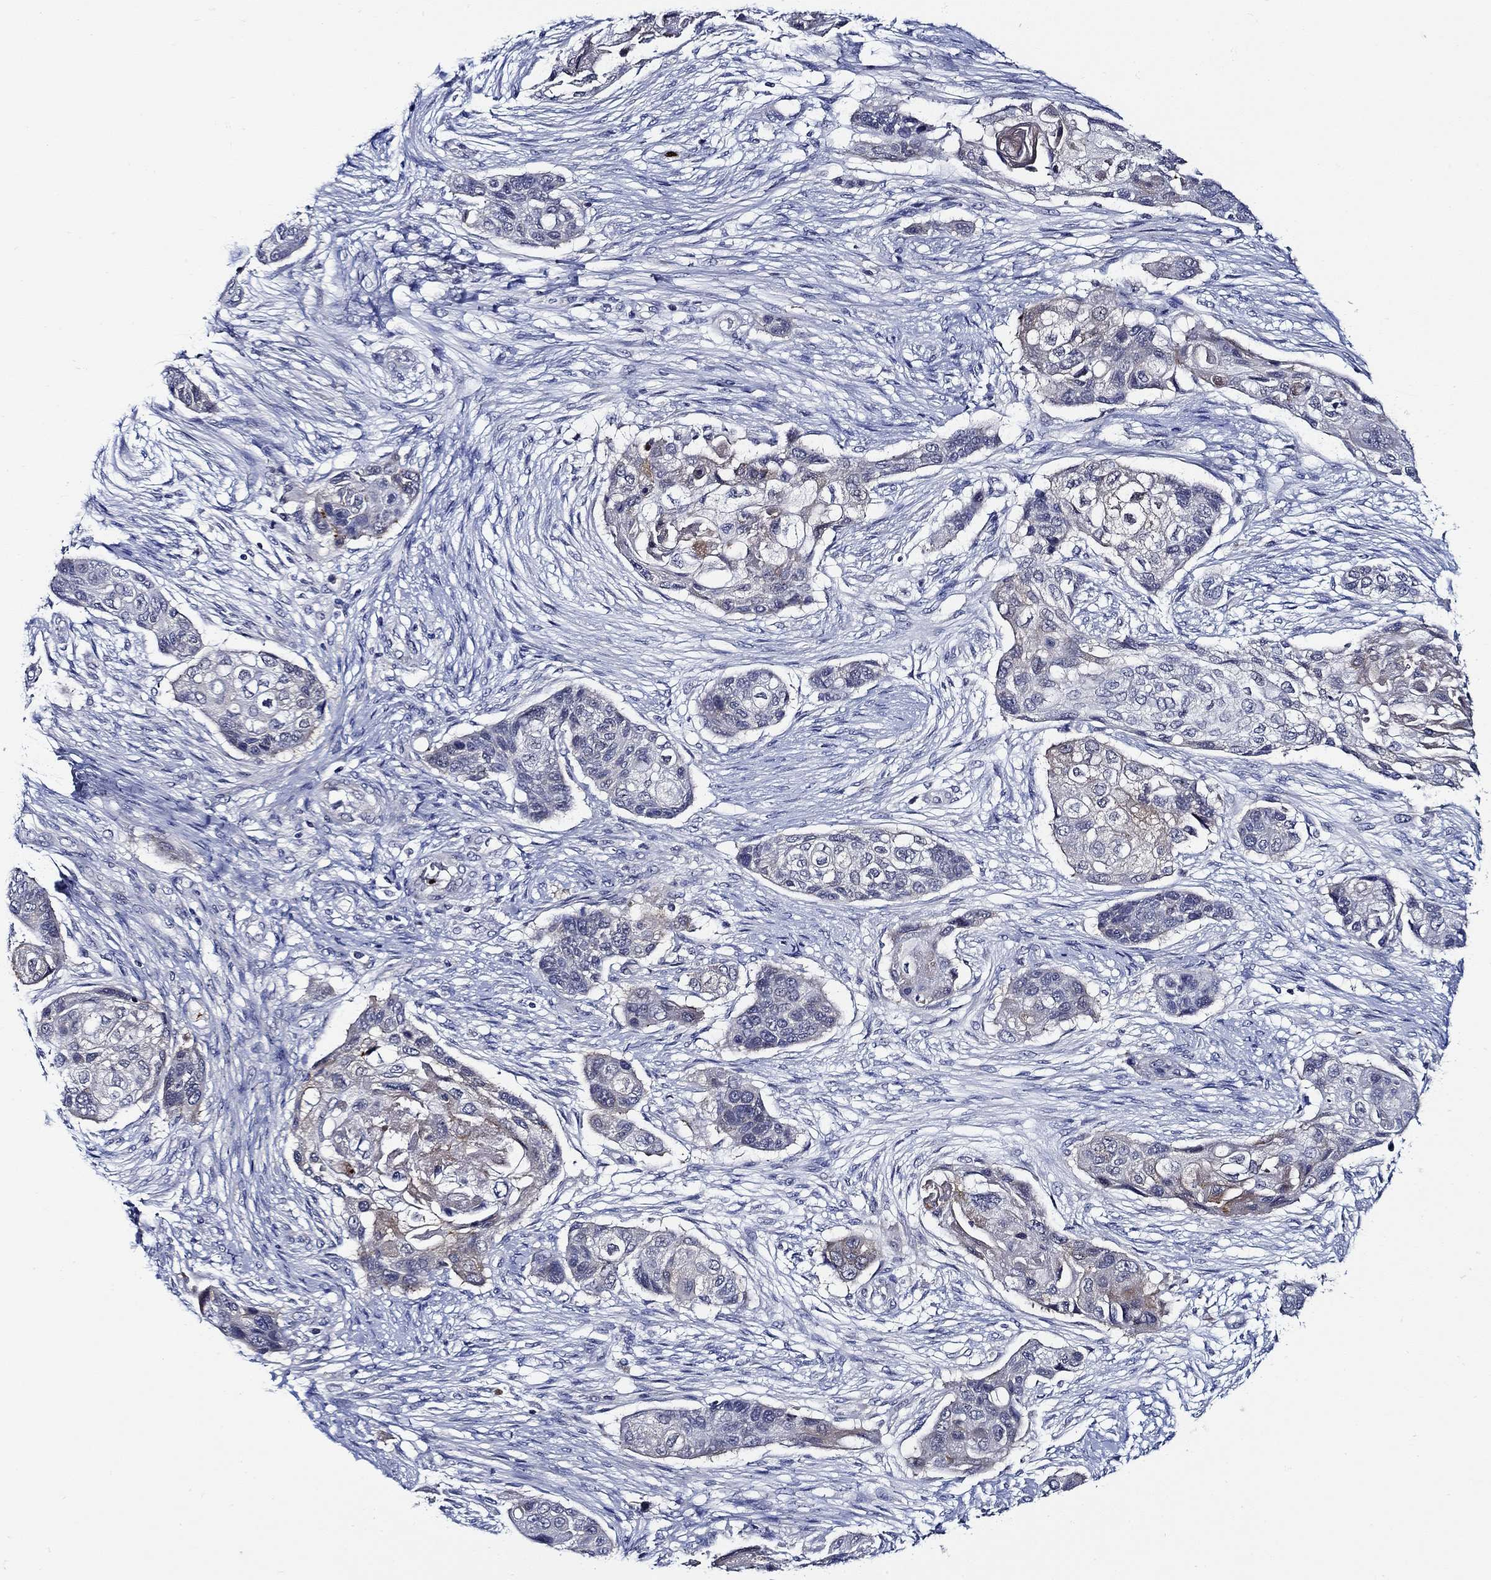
{"staining": {"intensity": "negative", "quantity": "none", "location": "none"}, "tissue": "lung cancer", "cell_type": "Tumor cells", "image_type": "cancer", "snomed": [{"axis": "morphology", "description": "Squamous cell carcinoma, NOS"}, {"axis": "topography", "description": "Lung"}], "caption": "Immunohistochemistry of squamous cell carcinoma (lung) reveals no positivity in tumor cells. (Brightfield microscopy of DAB (3,3'-diaminobenzidine) immunohistochemistry at high magnification).", "gene": "ALOX12", "patient": {"sex": "male", "age": 69}}